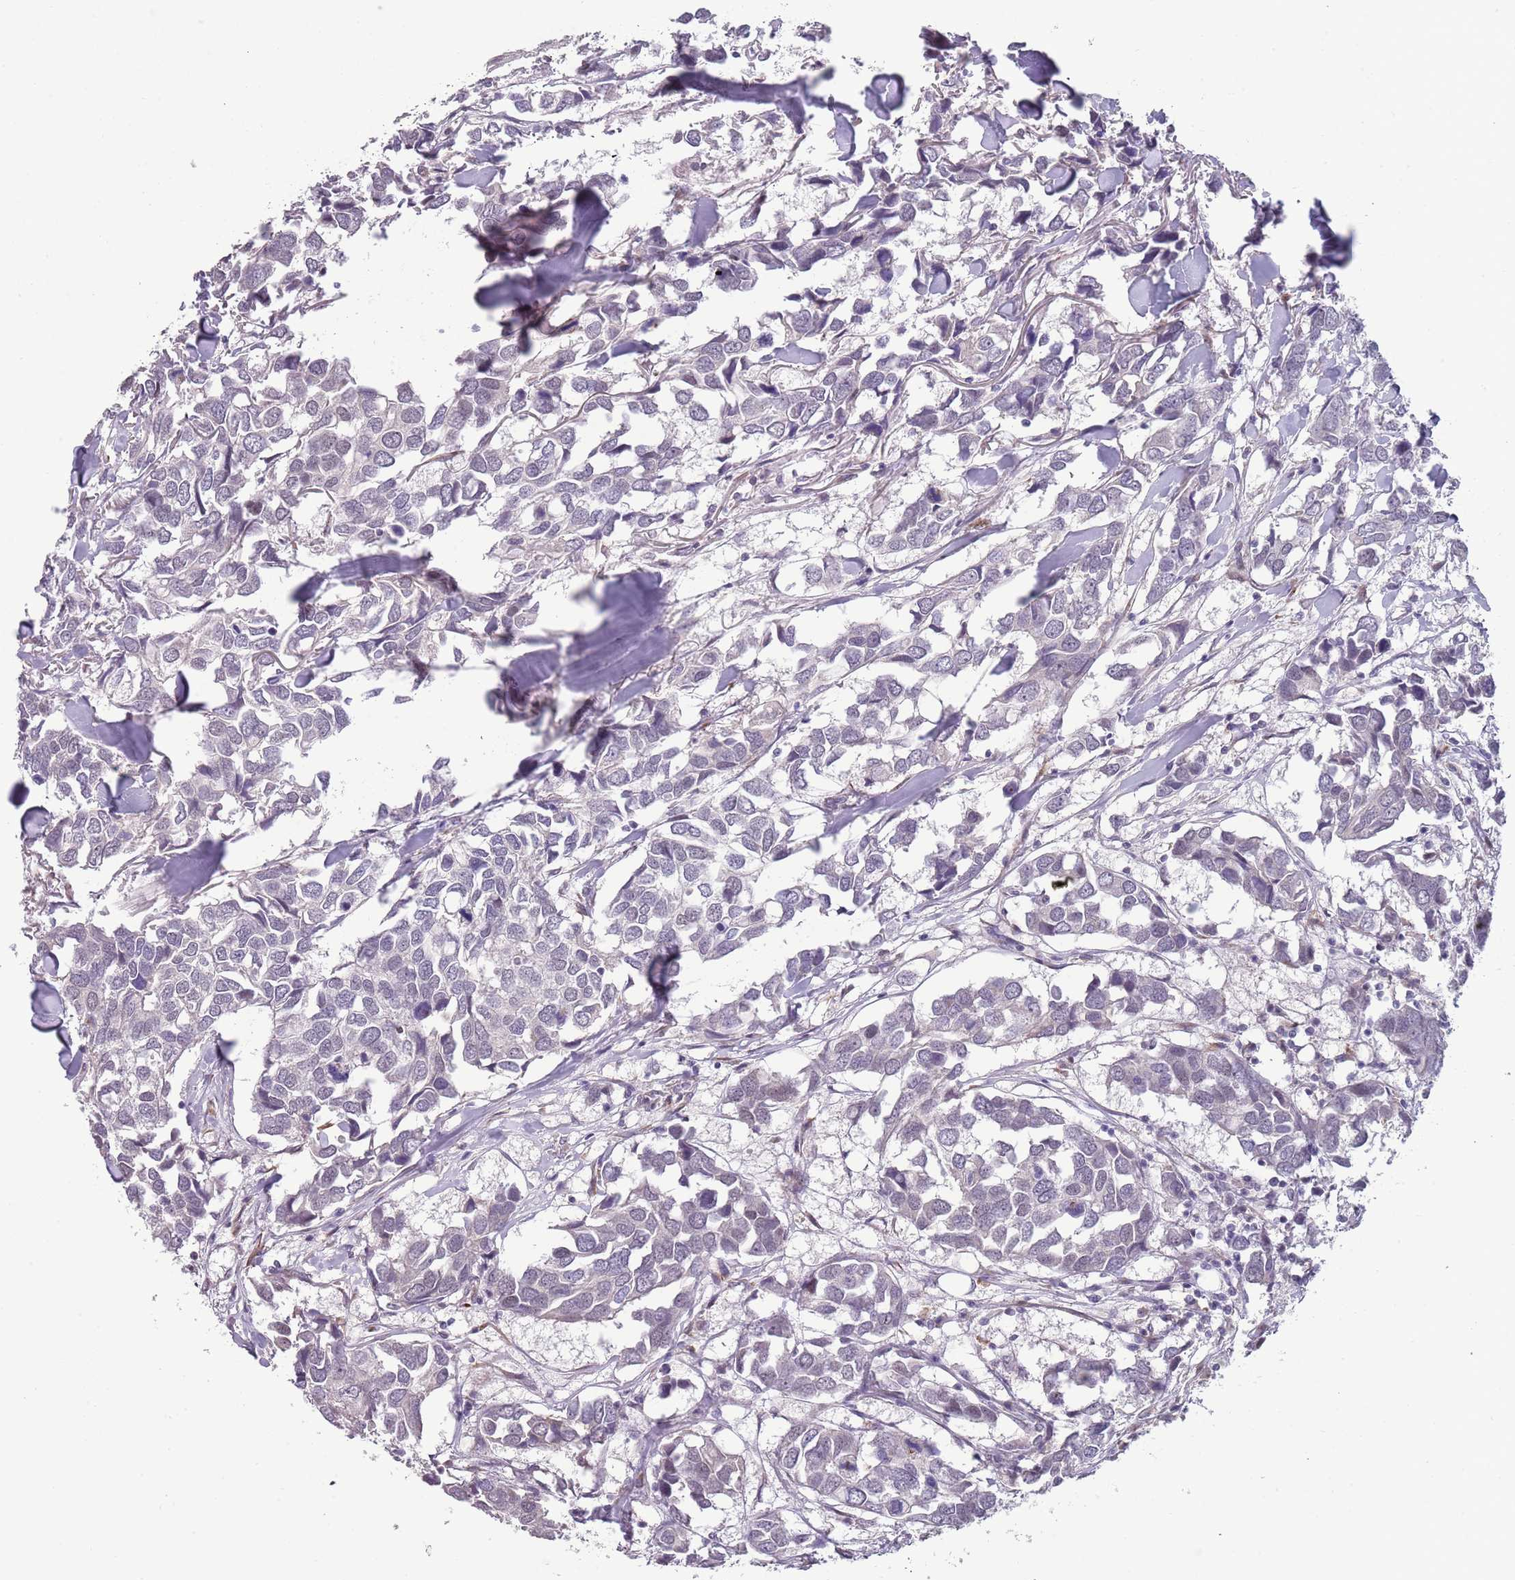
{"staining": {"intensity": "negative", "quantity": "none", "location": "none"}, "tissue": "breast cancer", "cell_type": "Tumor cells", "image_type": "cancer", "snomed": [{"axis": "morphology", "description": "Duct carcinoma"}, {"axis": "topography", "description": "Breast"}], "caption": "The IHC histopathology image has no significant expression in tumor cells of breast intraductal carcinoma tissue.", "gene": "NBPF3", "patient": {"sex": "female", "age": 83}}